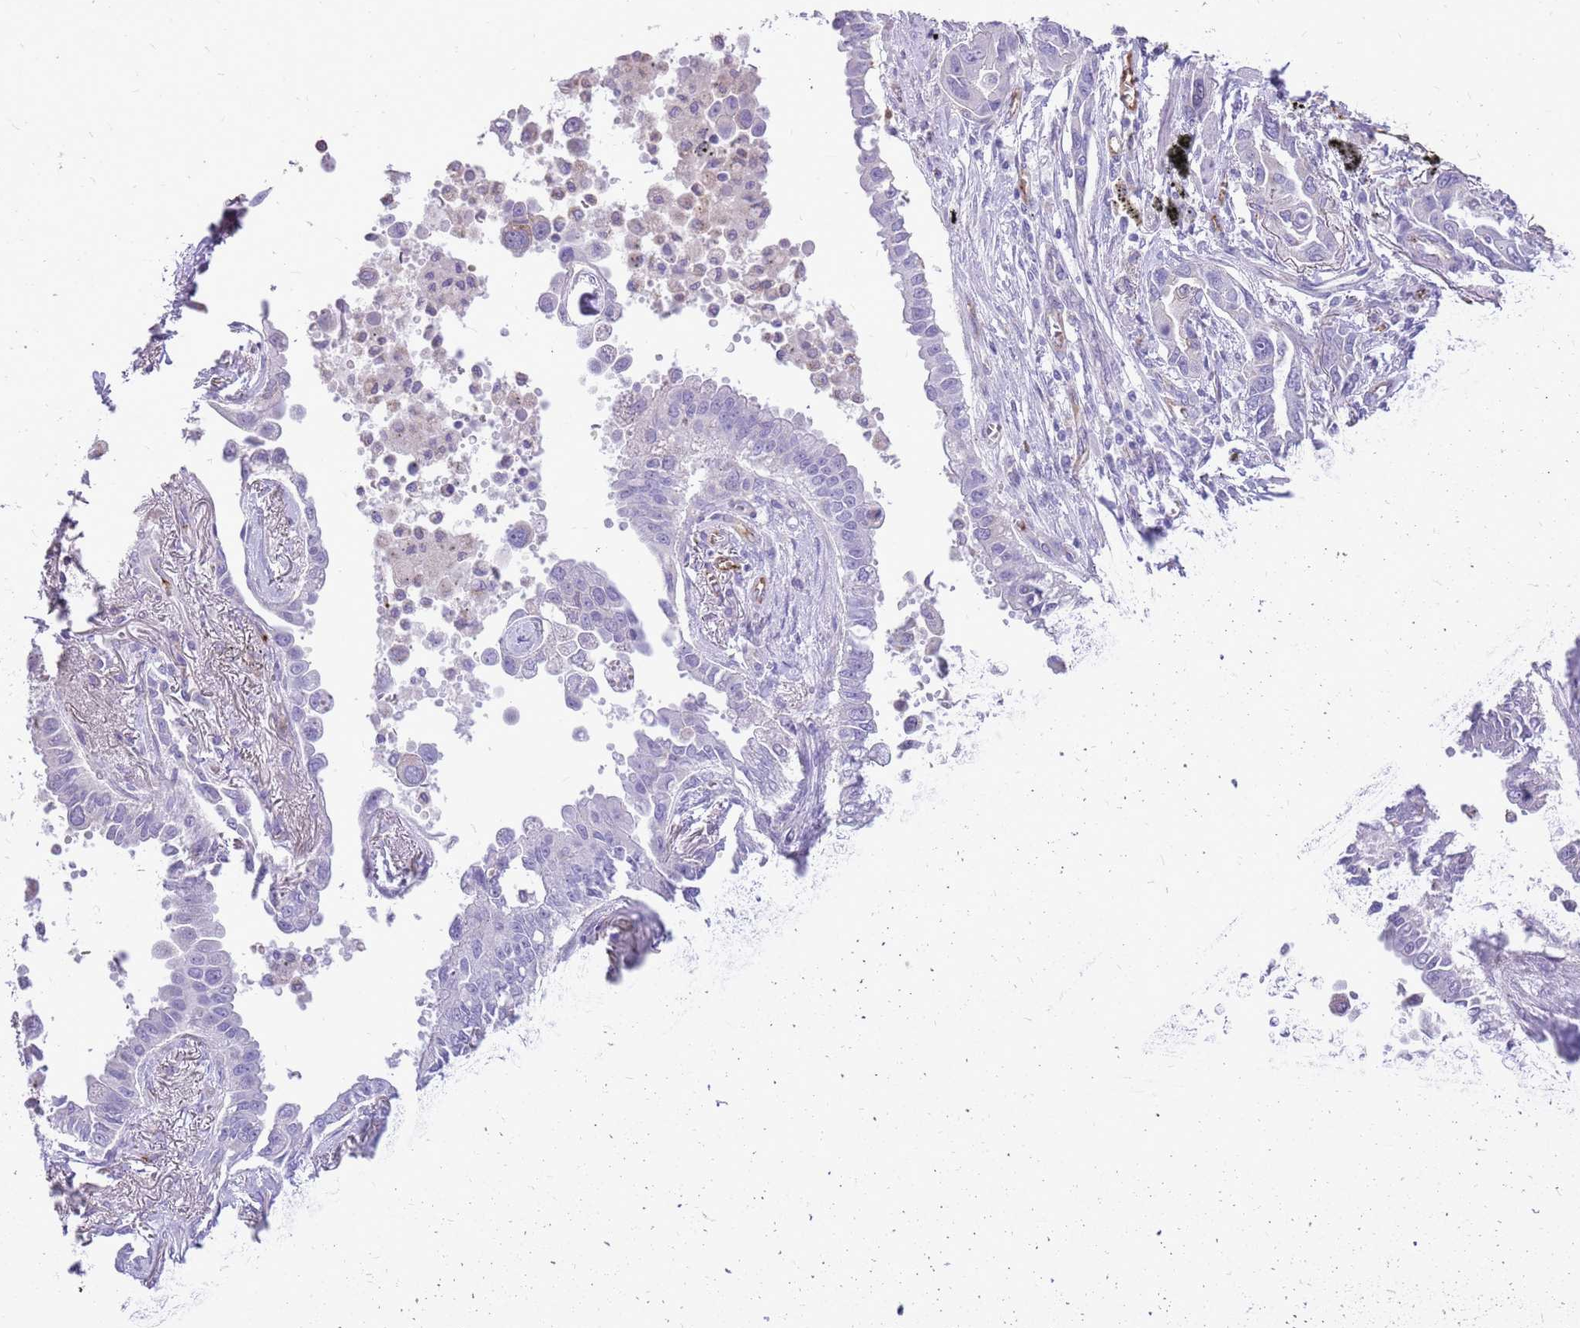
{"staining": {"intensity": "negative", "quantity": "none", "location": "none"}, "tissue": "lung cancer", "cell_type": "Tumor cells", "image_type": "cancer", "snomed": [{"axis": "morphology", "description": "Adenocarcinoma, NOS"}, {"axis": "topography", "description": "Lung"}], "caption": "Tumor cells show no significant protein expression in lung cancer (adenocarcinoma).", "gene": "PCNX1", "patient": {"sex": "male", "age": 67}}